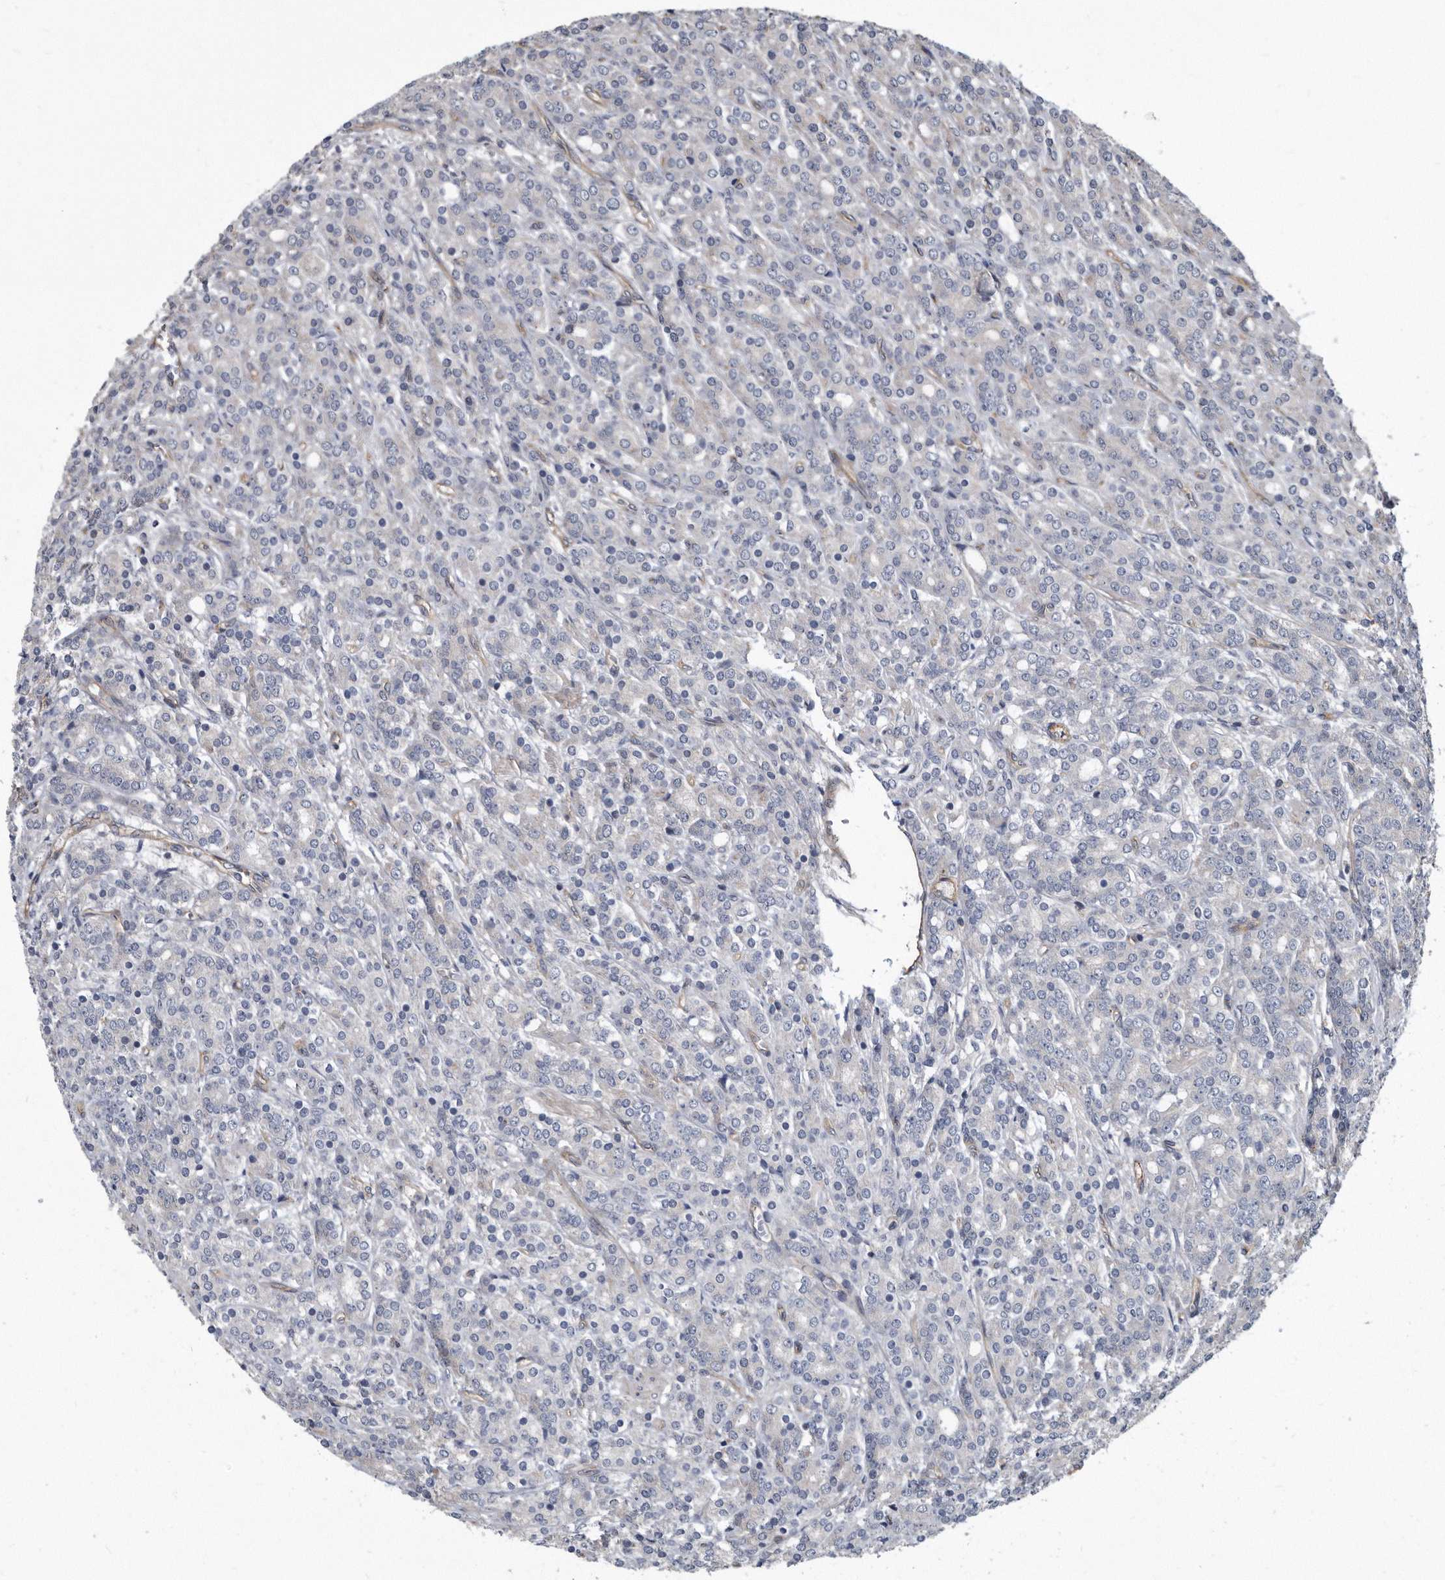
{"staining": {"intensity": "negative", "quantity": "none", "location": "none"}, "tissue": "prostate cancer", "cell_type": "Tumor cells", "image_type": "cancer", "snomed": [{"axis": "morphology", "description": "Adenocarcinoma, High grade"}, {"axis": "topography", "description": "Prostate"}], "caption": "Image shows no significant protein staining in tumor cells of prostate cancer (high-grade adenocarcinoma).", "gene": "ARMCX1", "patient": {"sex": "male", "age": 62}}